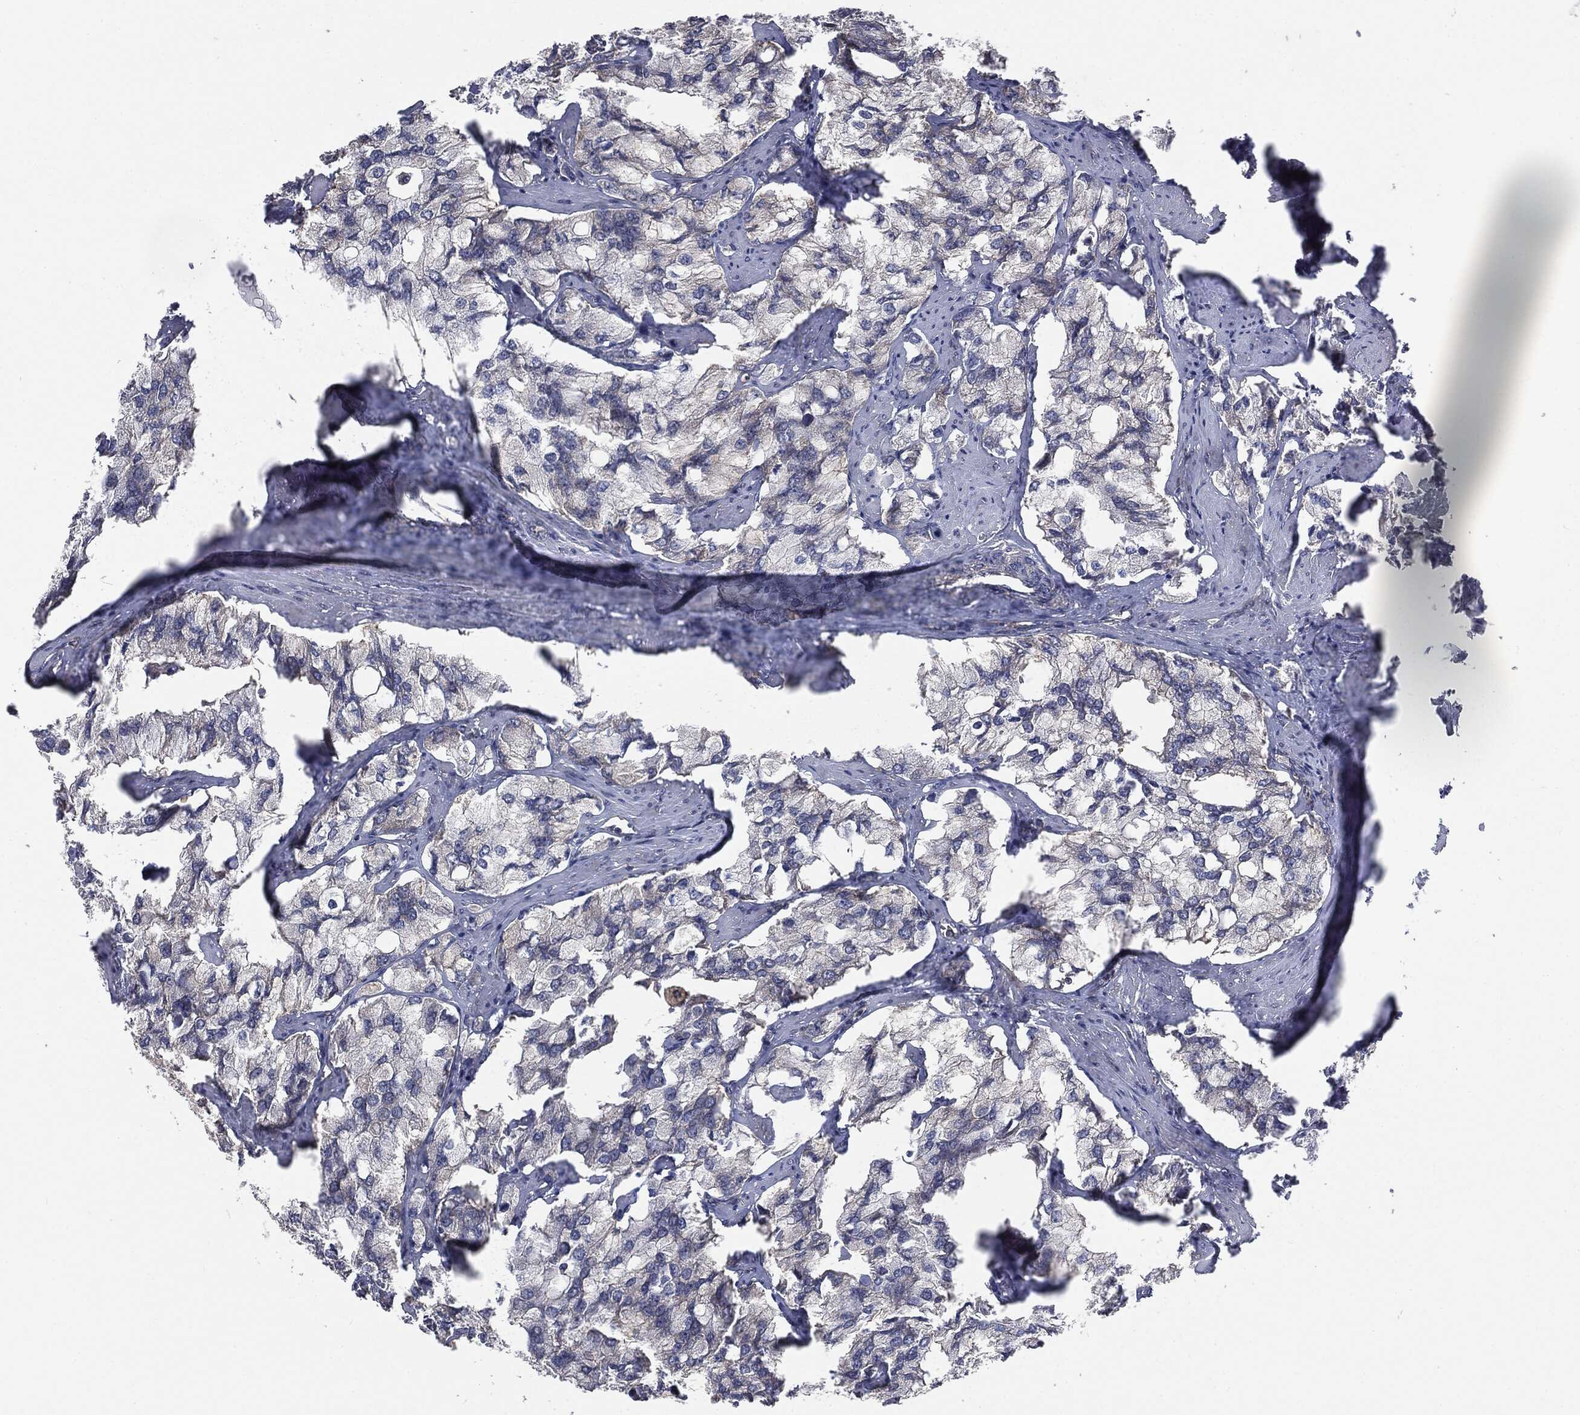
{"staining": {"intensity": "negative", "quantity": "none", "location": "none"}, "tissue": "prostate cancer", "cell_type": "Tumor cells", "image_type": "cancer", "snomed": [{"axis": "morphology", "description": "Adenocarcinoma, NOS"}, {"axis": "topography", "description": "Prostate and seminal vesicle, NOS"}, {"axis": "topography", "description": "Prostate"}], "caption": "This is an immunohistochemistry (IHC) histopathology image of prostate cancer (adenocarcinoma). There is no expression in tumor cells.", "gene": "EPS15L1", "patient": {"sex": "male", "age": 64}}